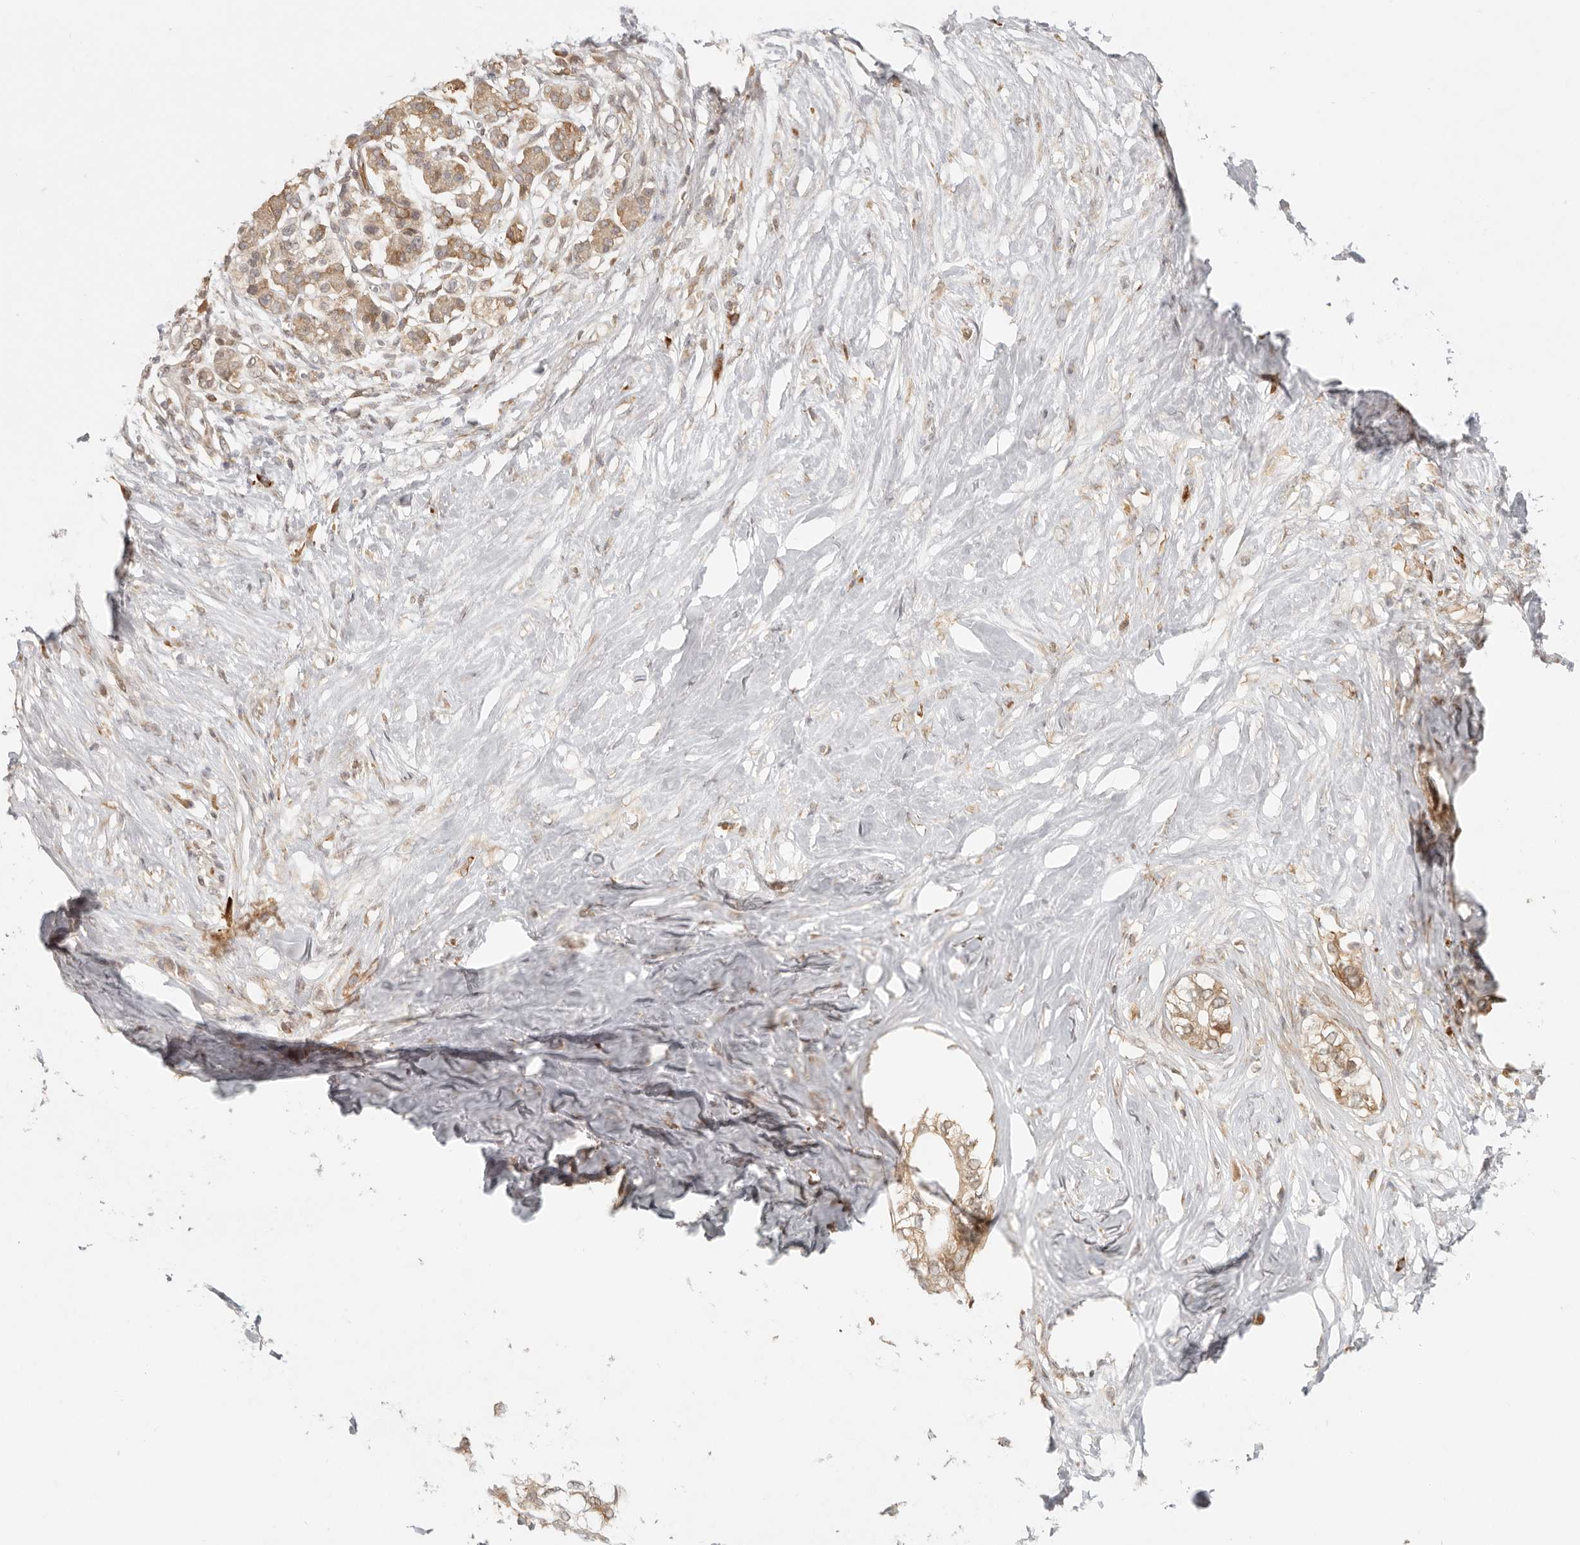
{"staining": {"intensity": "moderate", "quantity": ">75%", "location": "cytoplasmic/membranous"}, "tissue": "pancreatic cancer", "cell_type": "Tumor cells", "image_type": "cancer", "snomed": [{"axis": "morphology", "description": "Normal tissue, NOS"}, {"axis": "morphology", "description": "Adenocarcinoma, NOS"}, {"axis": "topography", "description": "Pancreas"}, {"axis": "topography", "description": "Peripheral nerve tissue"}], "caption": "Protein analysis of pancreatic cancer (adenocarcinoma) tissue reveals moderate cytoplasmic/membranous expression in approximately >75% of tumor cells.", "gene": "AHDC1", "patient": {"sex": "male", "age": 59}}